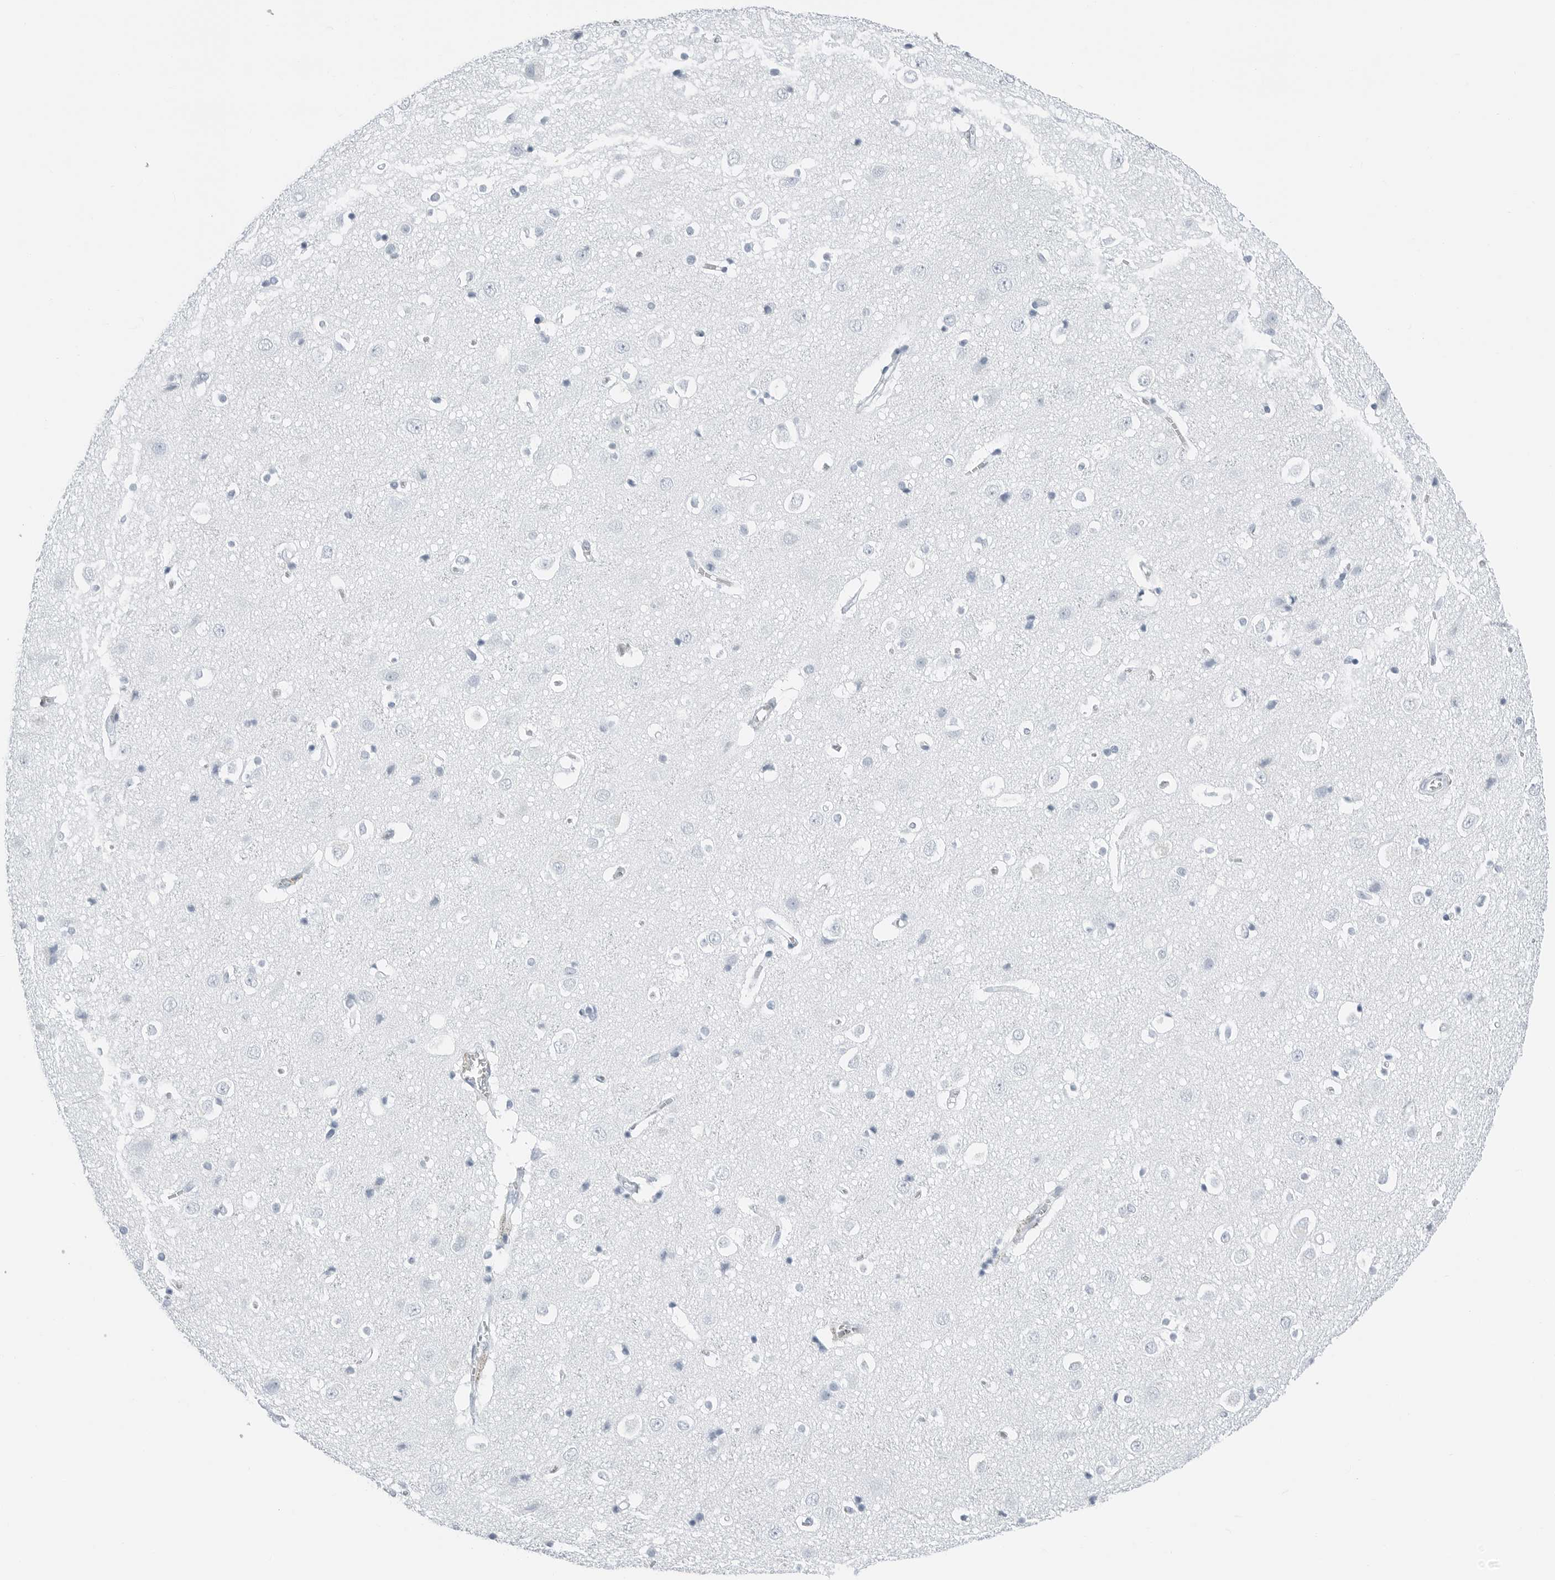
{"staining": {"intensity": "negative", "quantity": "none", "location": "none"}, "tissue": "cerebral cortex", "cell_type": "Endothelial cells", "image_type": "normal", "snomed": [{"axis": "morphology", "description": "Normal tissue, NOS"}, {"axis": "topography", "description": "Cerebral cortex"}], "caption": "High power microscopy micrograph of an IHC photomicrograph of normal cerebral cortex, revealing no significant positivity in endothelial cells.", "gene": "SLPI", "patient": {"sex": "male", "age": 54}}